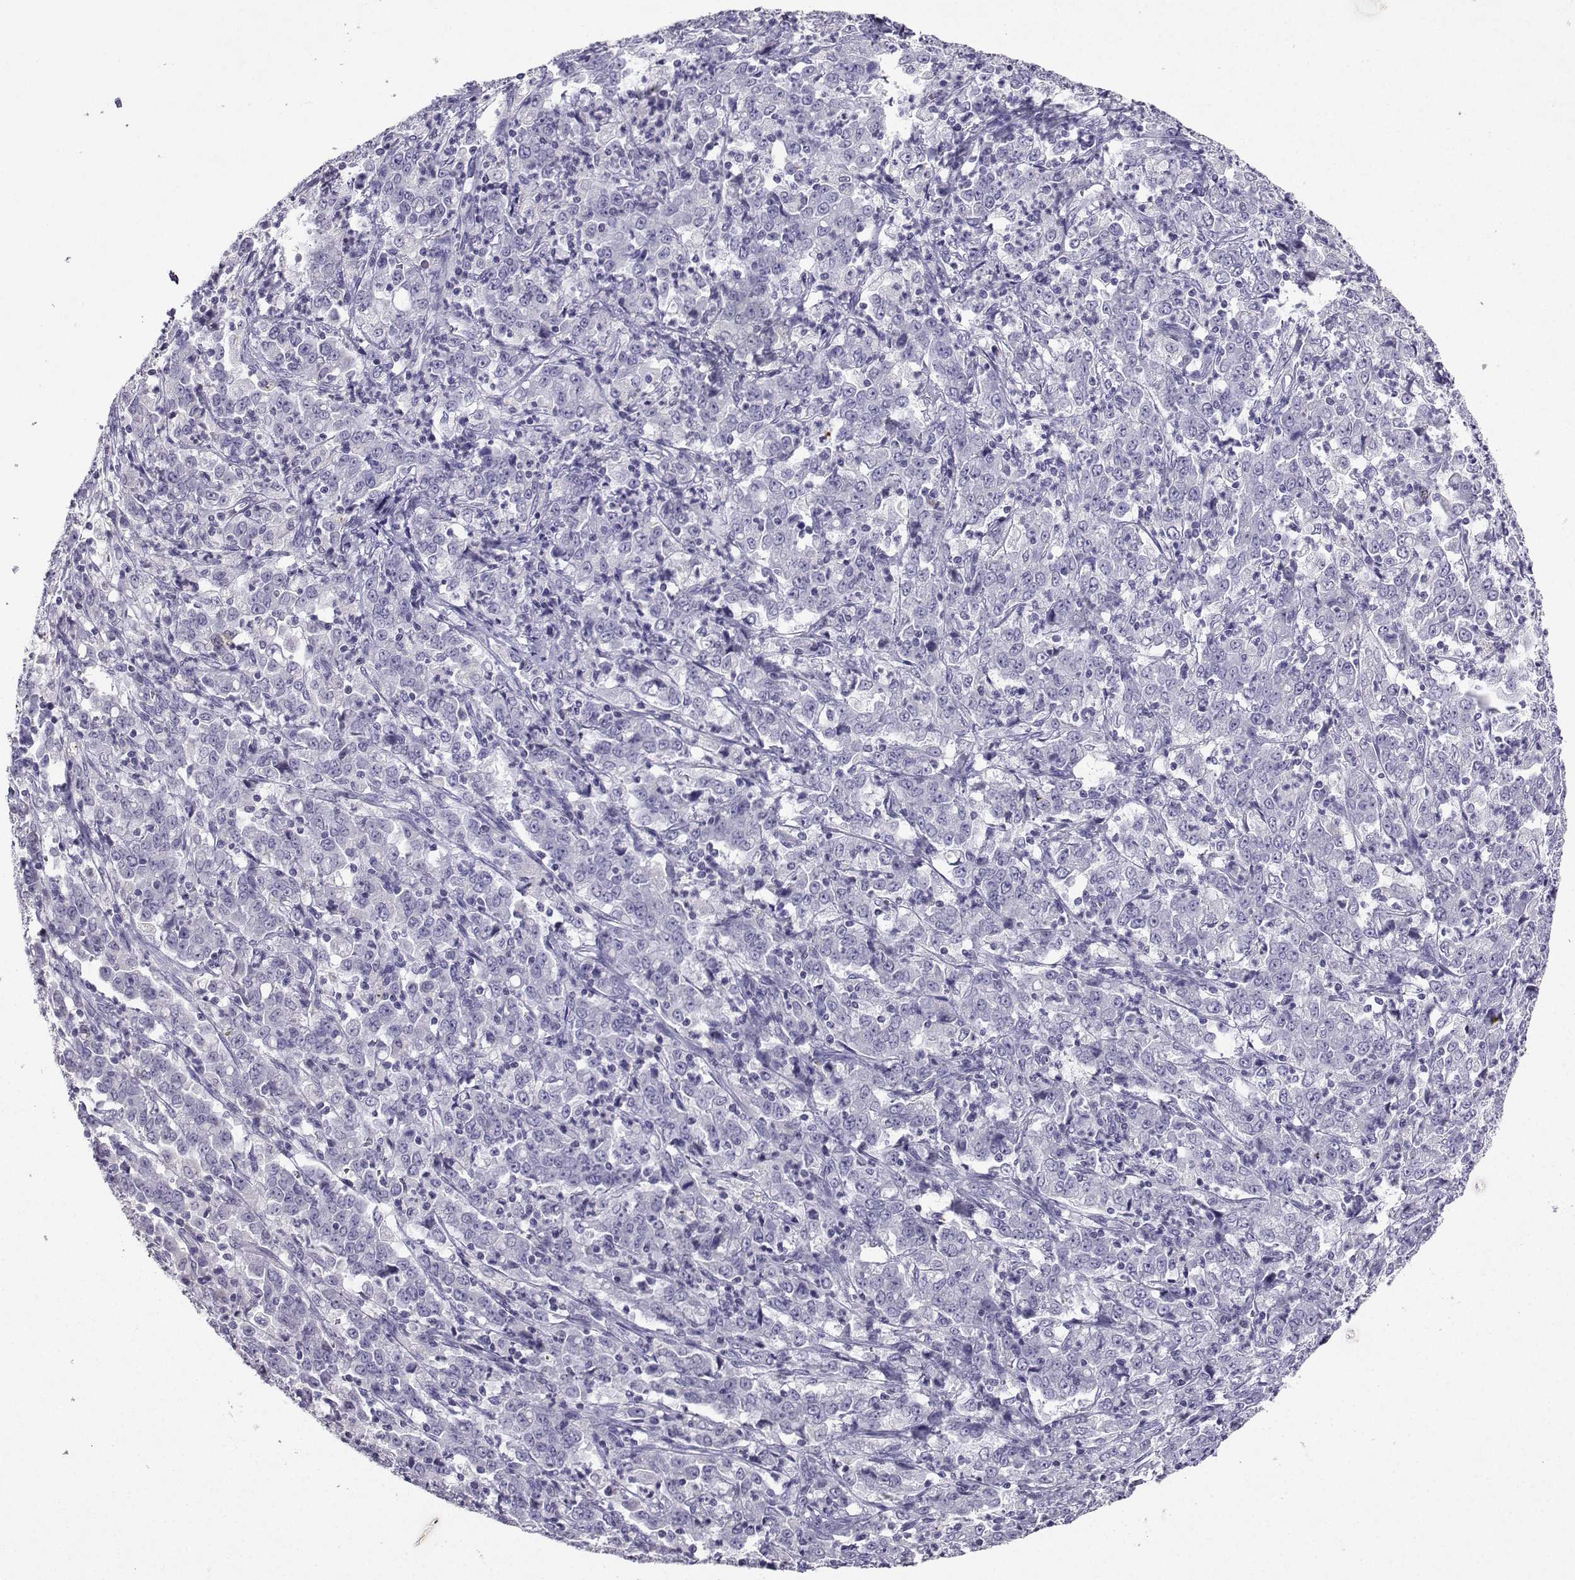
{"staining": {"intensity": "negative", "quantity": "none", "location": "none"}, "tissue": "stomach cancer", "cell_type": "Tumor cells", "image_type": "cancer", "snomed": [{"axis": "morphology", "description": "Adenocarcinoma, NOS"}, {"axis": "topography", "description": "Stomach, lower"}], "caption": "The histopathology image shows no significant staining in tumor cells of stomach adenocarcinoma.", "gene": "GRIK4", "patient": {"sex": "female", "age": 71}}